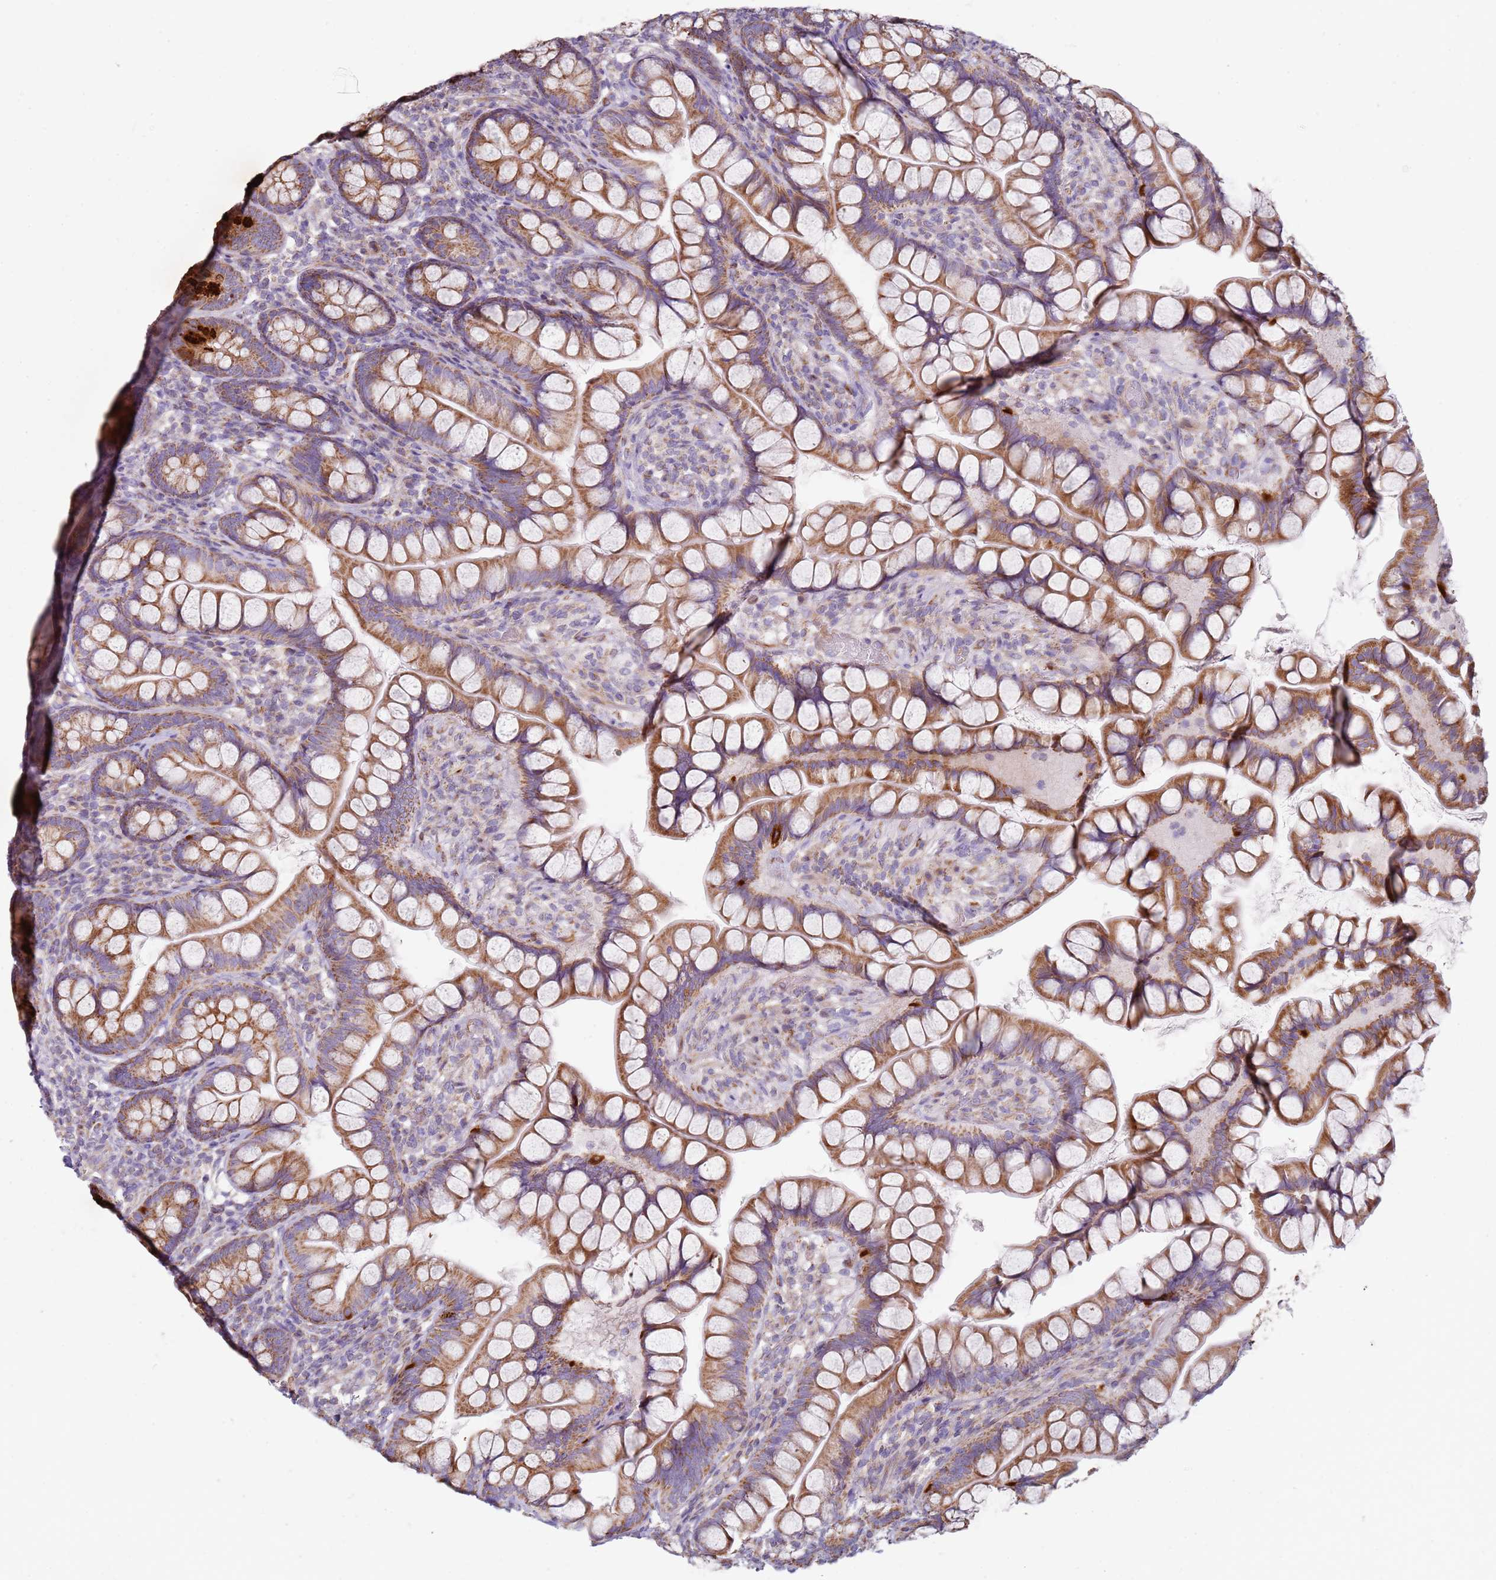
{"staining": {"intensity": "moderate", "quantity": ">75%", "location": "cytoplasmic/membranous"}, "tissue": "small intestine", "cell_type": "Glandular cells", "image_type": "normal", "snomed": [{"axis": "morphology", "description": "Normal tissue, NOS"}, {"axis": "topography", "description": "Small intestine"}], "caption": "High-power microscopy captured an immunohistochemistry (IHC) micrograph of unremarkable small intestine, revealing moderate cytoplasmic/membranous positivity in about >75% of glandular cells. (IHC, brightfield microscopy, high magnification).", "gene": "ALS2", "patient": {"sex": "male", "age": 70}}